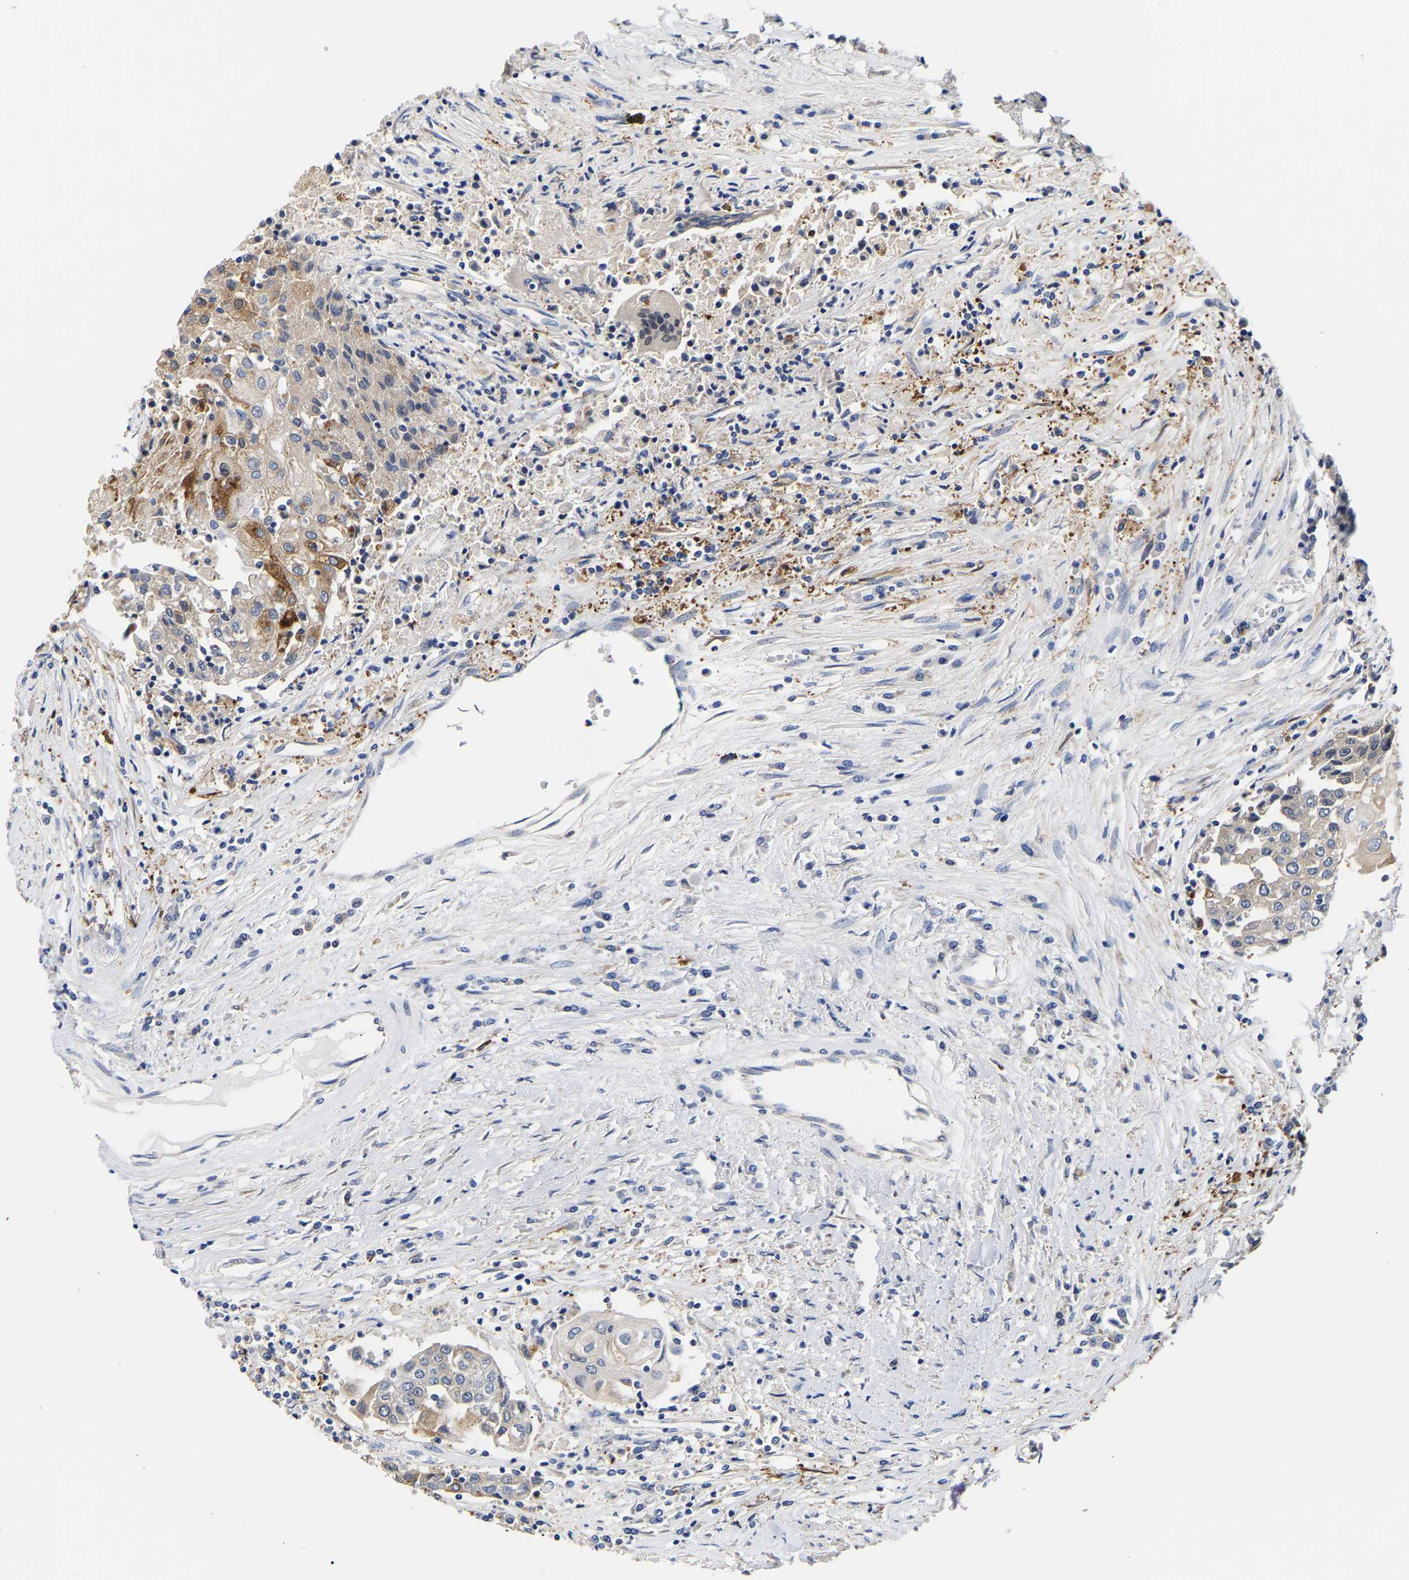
{"staining": {"intensity": "negative", "quantity": "none", "location": "none"}, "tissue": "urothelial cancer", "cell_type": "Tumor cells", "image_type": "cancer", "snomed": [{"axis": "morphology", "description": "Urothelial carcinoma, High grade"}, {"axis": "topography", "description": "Urinary bladder"}], "caption": "High power microscopy micrograph of an immunohistochemistry (IHC) image of urothelial cancer, revealing no significant staining in tumor cells. (DAB immunohistochemistry (IHC) visualized using brightfield microscopy, high magnification).", "gene": "CCDC6", "patient": {"sex": "female", "age": 85}}